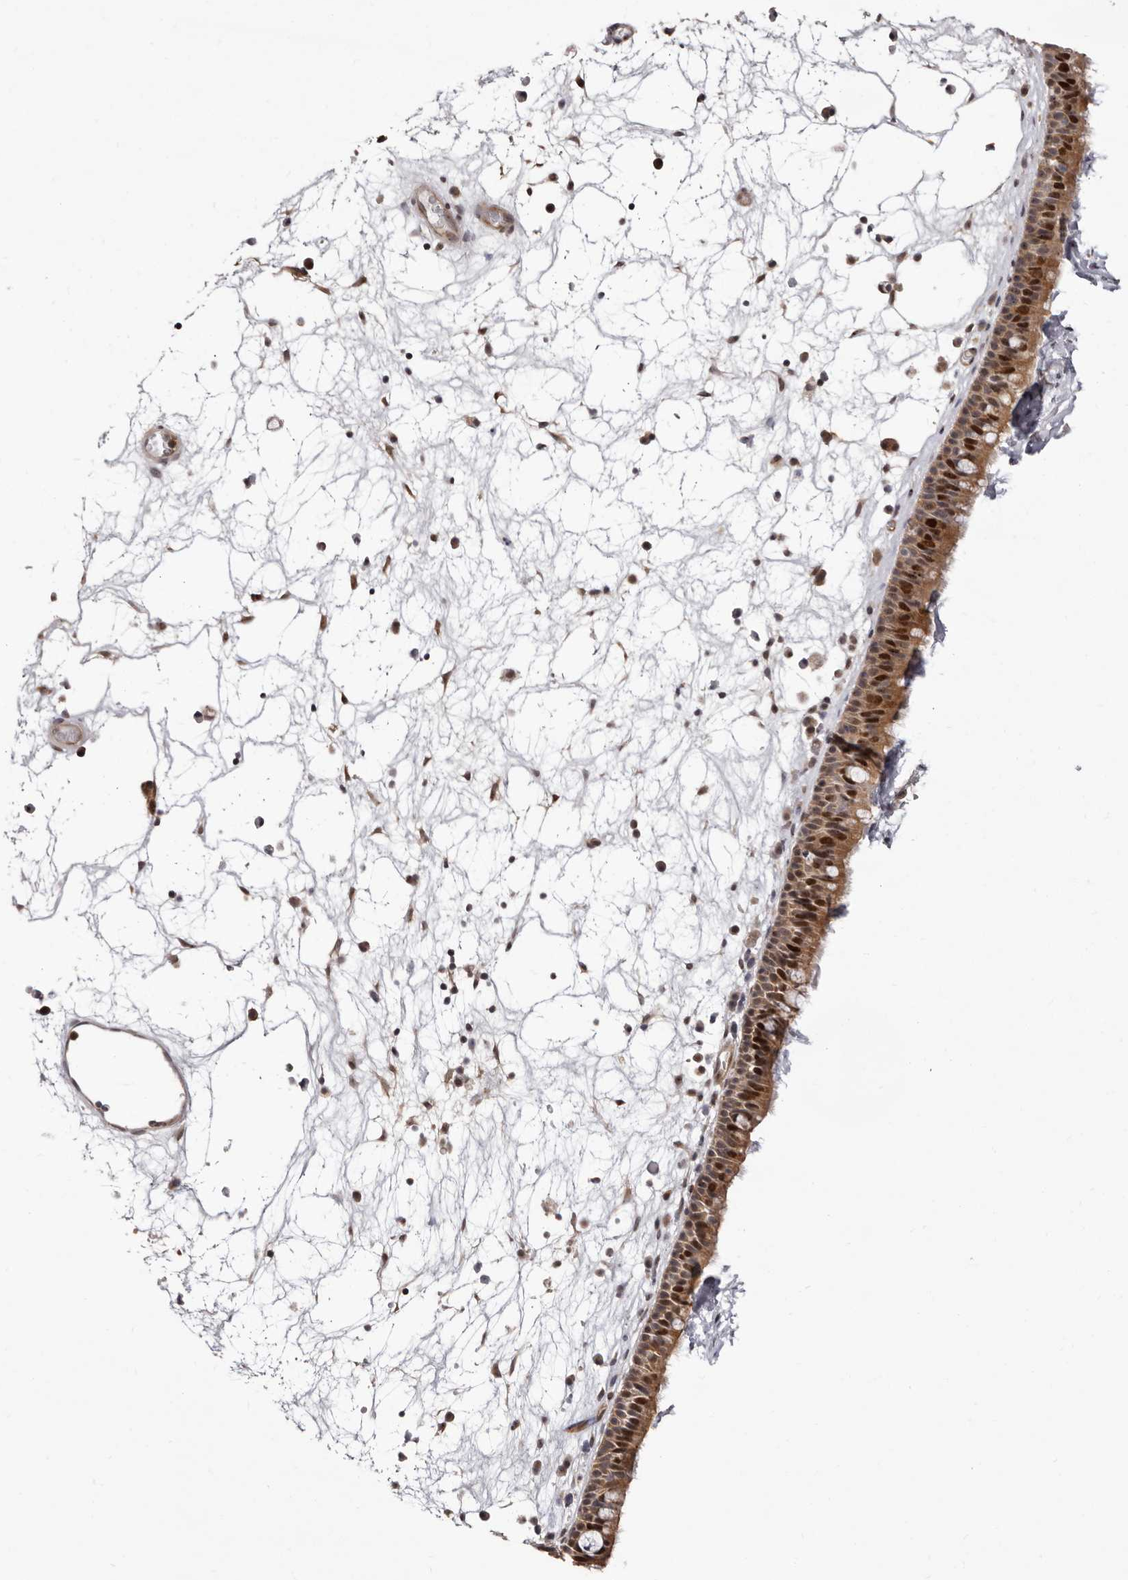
{"staining": {"intensity": "moderate", "quantity": ">75%", "location": "cytoplasmic/membranous,nuclear"}, "tissue": "nasopharynx", "cell_type": "Respiratory epithelial cells", "image_type": "normal", "snomed": [{"axis": "morphology", "description": "Normal tissue, NOS"}, {"axis": "morphology", "description": "Inflammation, NOS"}, {"axis": "morphology", "description": "Malignant melanoma, Metastatic site"}, {"axis": "topography", "description": "Nasopharynx"}], "caption": "This image exhibits immunohistochemistry staining of benign human nasopharynx, with medium moderate cytoplasmic/membranous,nuclear positivity in about >75% of respiratory epithelial cells.", "gene": "GLRX3", "patient": {"sex": "male", "age": 70}}